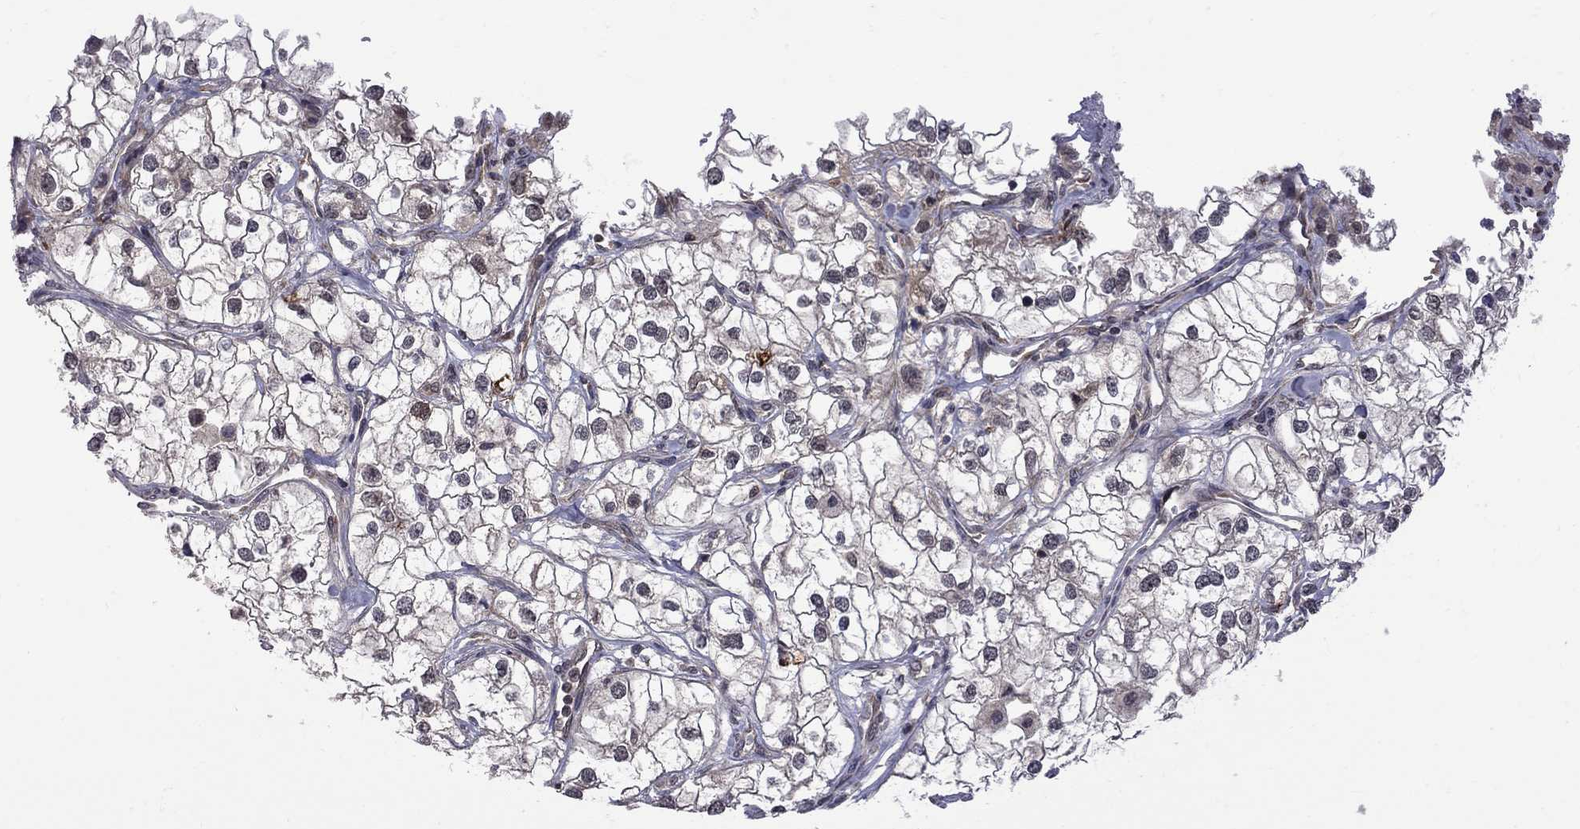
{"staining": {"intensity": "moderate", "quantity": "<25%", "location": "cytoplasmic/membranous"}, "tissue": "renal cancer", "cell_type": "Tumor cells", "image_type": "cancer", "snomed": [{"axis": "morphology", "description": "Adenocarcinoma, NOS"}, {"axis": "topography", "description": "Kidney"}], "caption": "Human renal cancer (adenocarcinoma) stained with a brown dye displays moderate cytoplasmic/membranous positive staining in approximately <25% of tumor cells.", "gene": "NAA50", "patient": {"sex": "male", "age": 59}}